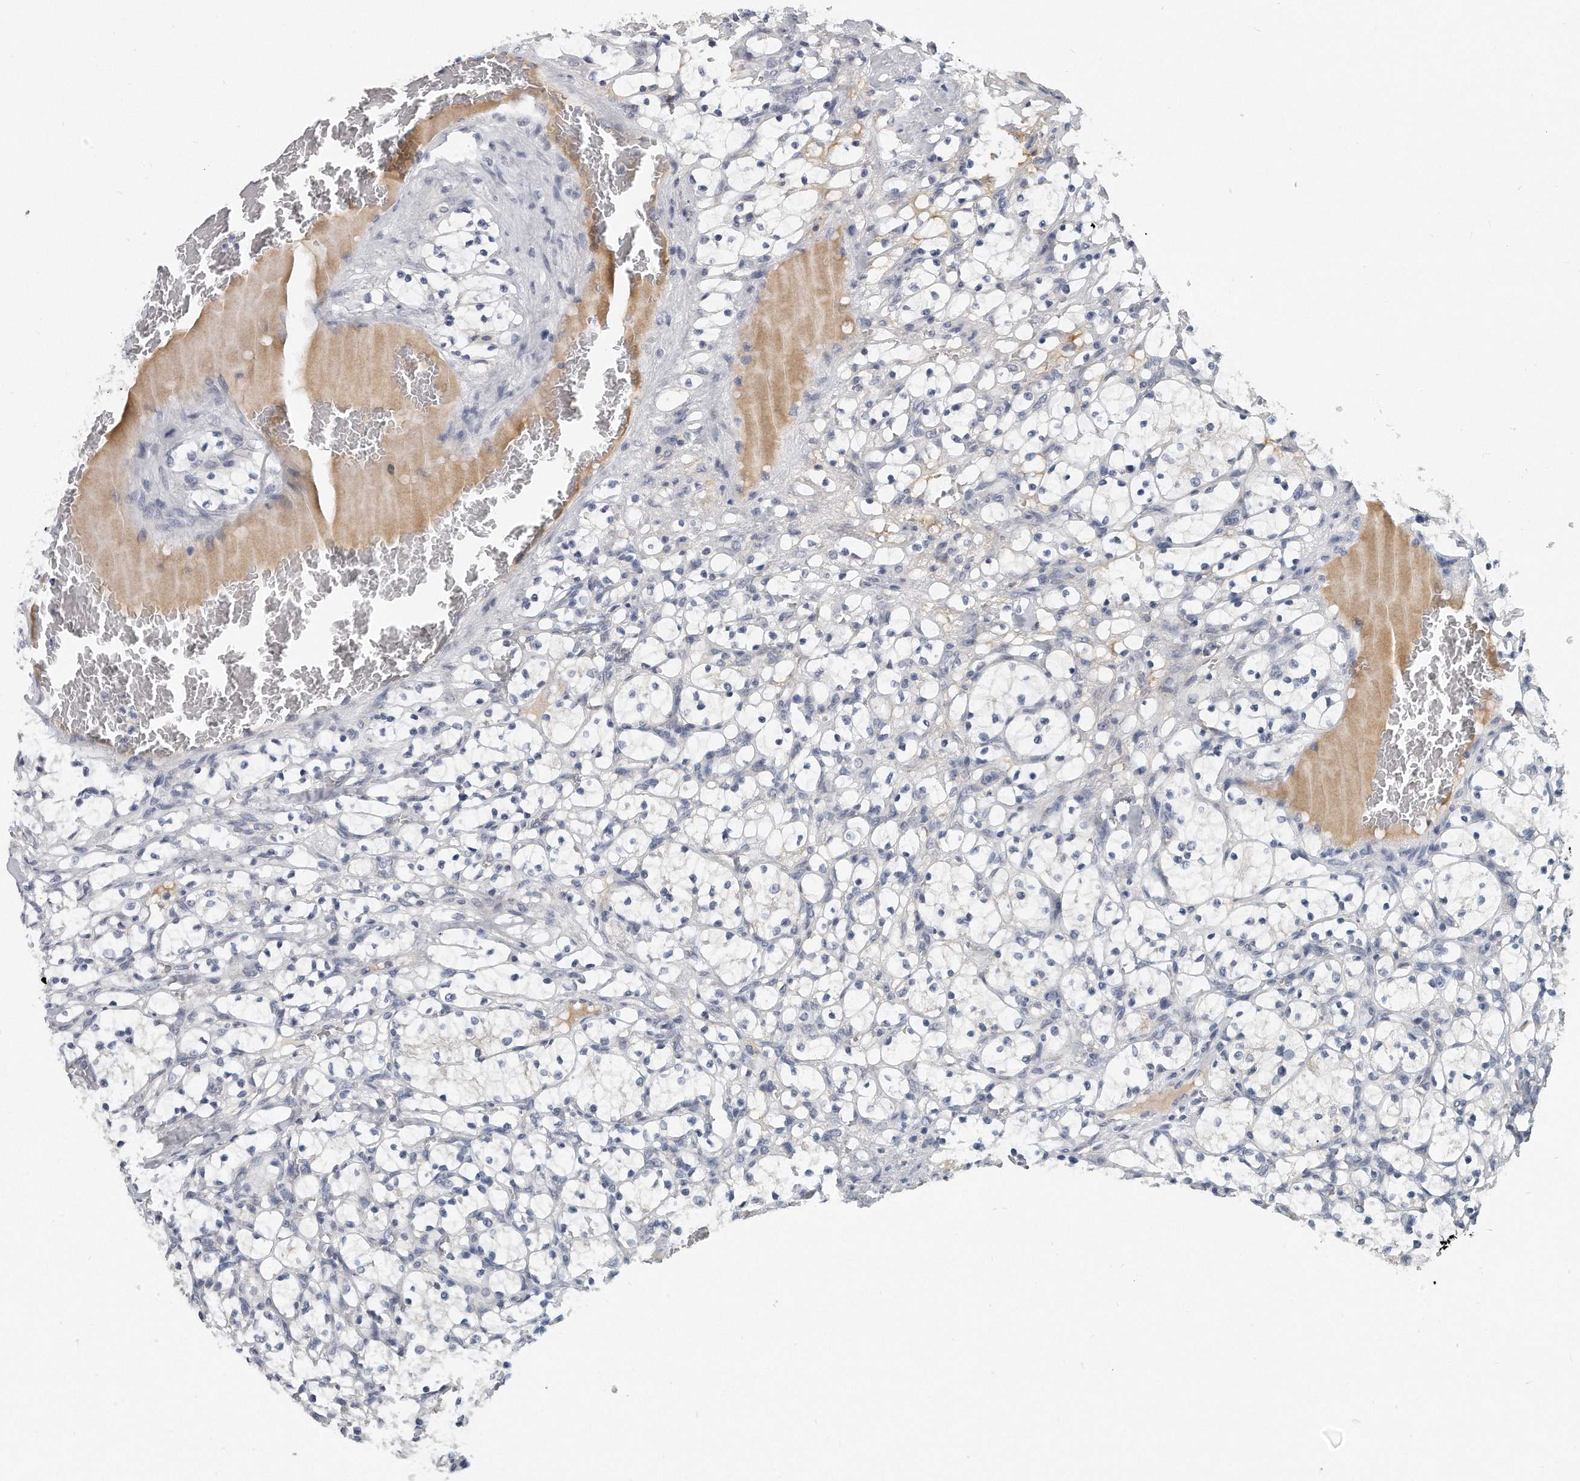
{"staining": {"intensity": "negative", "quantity": "none", "location": "none"}, "tissue": "renal cancer", "cell_type": "Tumor cells", "image_type": "cancer", "snomed": [{"axis": "morphology", "description": "Adenocarcinoma, NOS"}, {"axis": "topography", "description": "Kidney"}], "caption": "Immunohistochemistry (IHC) of human adenocarcinoma (renal) displays no staining in tumor cells. (Brightfield microscopy of DAB IHC at high magnification).", "gene": "PLEKHA6", "patient": {"sex": "female", "age": 69}}